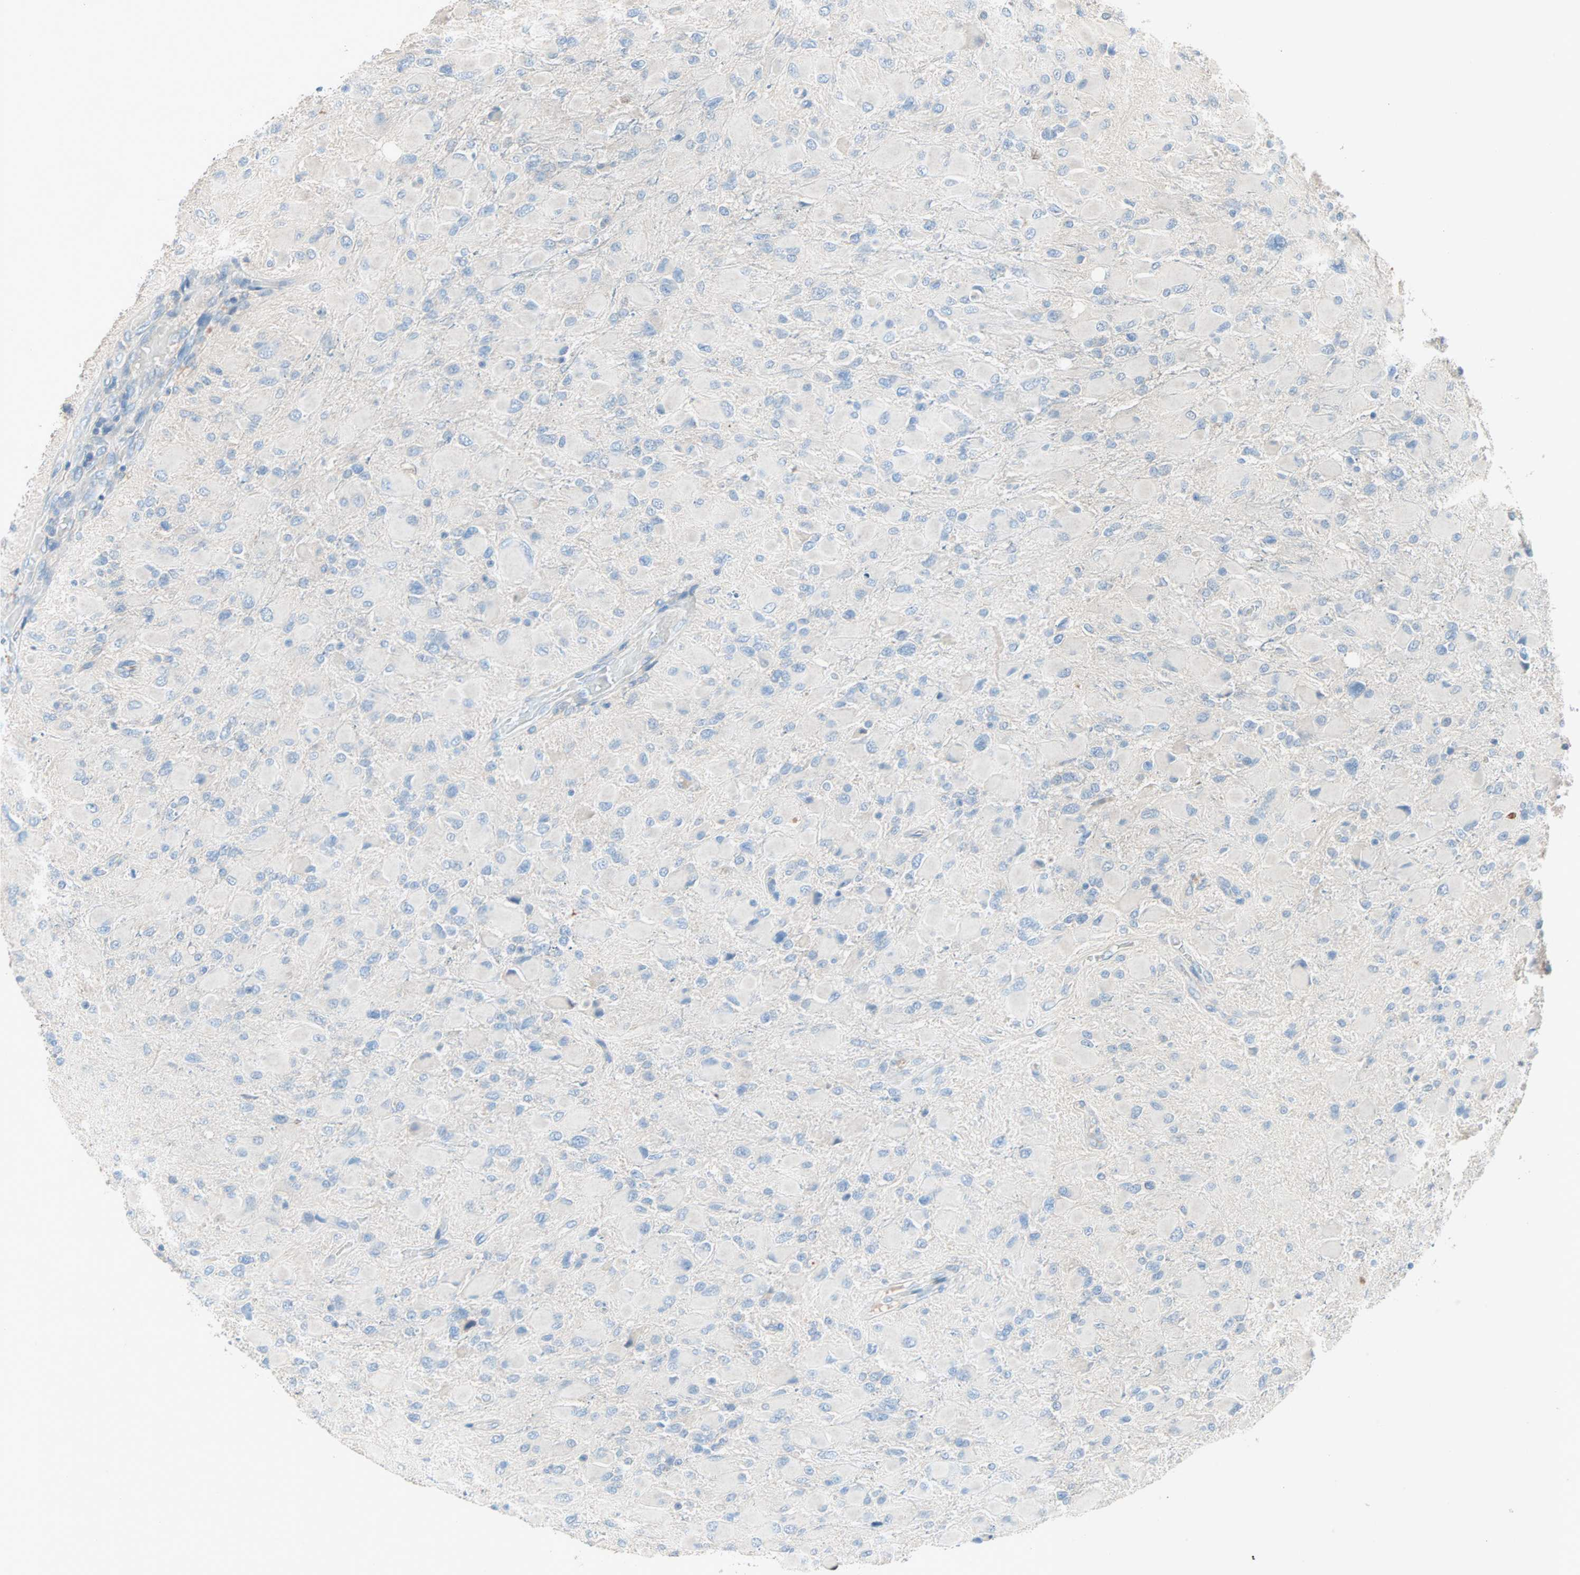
{"staining": {"intensity": "negative", "quantity": "none", "location": "none"}, "tissue": "glioma", "cell_type": "Tumor cells", "image_type": "cancer", "snomed": [{"axis": "morphology", "description": "Glioma, malignant, High grade"}, {"axis": "topography", "description": "Cerebral cortex"}], "caption": "This histopathology image is of glioma stained with immunohistochemistry to label a protein in brown with the nuclei are counter-stained blue. There is no positivity in tumor cells.", "gene": "ACVRL1", "patient": {"sex": "female", "age": 36}}